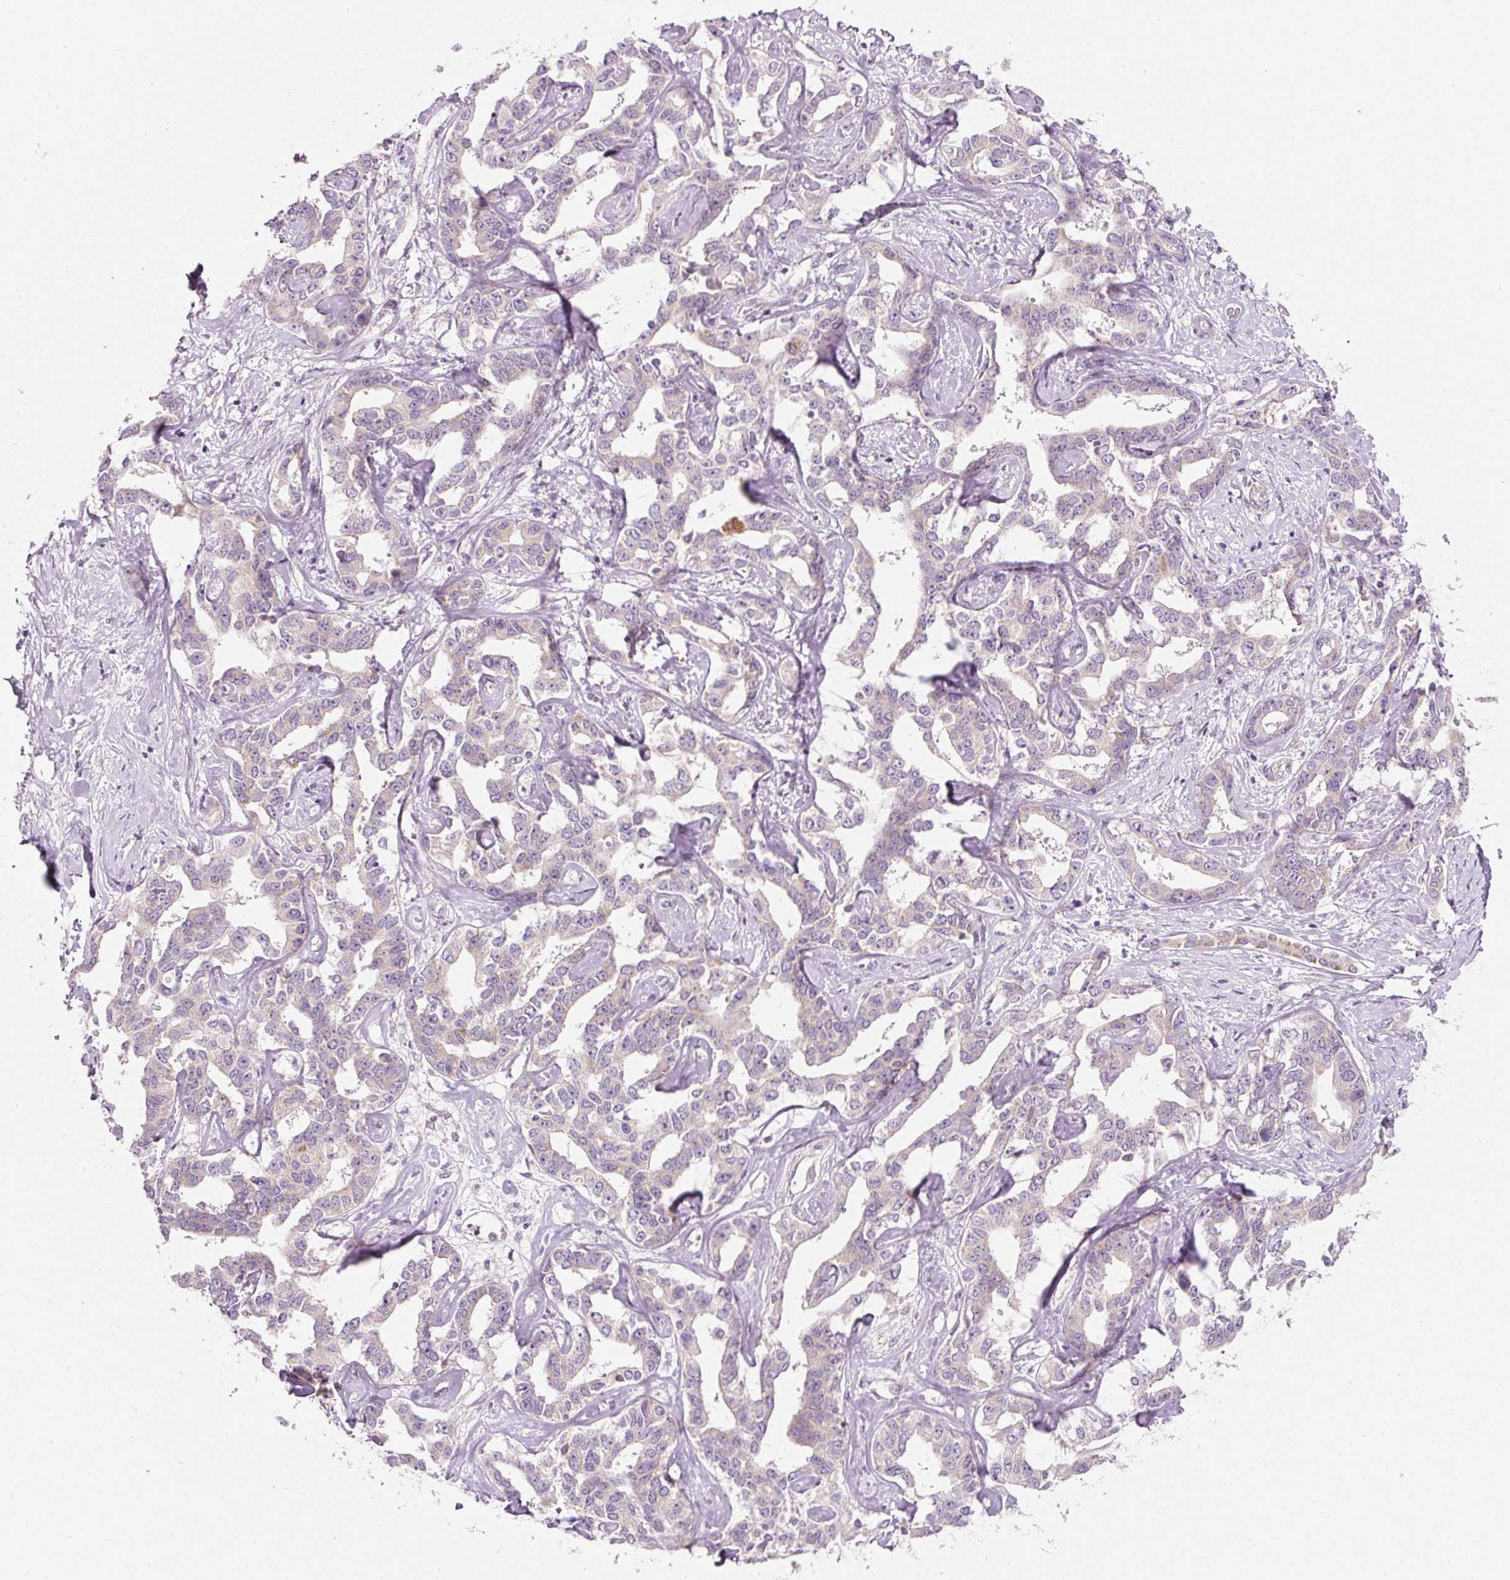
{"staining": {"intensity": "moderate", "quantity": "25%-75%", "location": "cytoplasmic/membranous"}, "tissue": "liver cancer", "cell_type": "Tumor cells", "image_type": "cancer", "snomed": [{"axis": "morphology", "description": "Cholangiocarcinoma"}, {"axis": "topography", "description": "Liver"}], "caption": "Tumor cells display medium levels of moderate cytoplasmic/membranous expression in about 25%-75% of cells in liver cancer (cholangiocarcinoma). Ihc stains the protein of interest in brown and the nuclei are stained blue.", "gene": "FAM78B", "patient": {"sex": "male", "age": 59}}